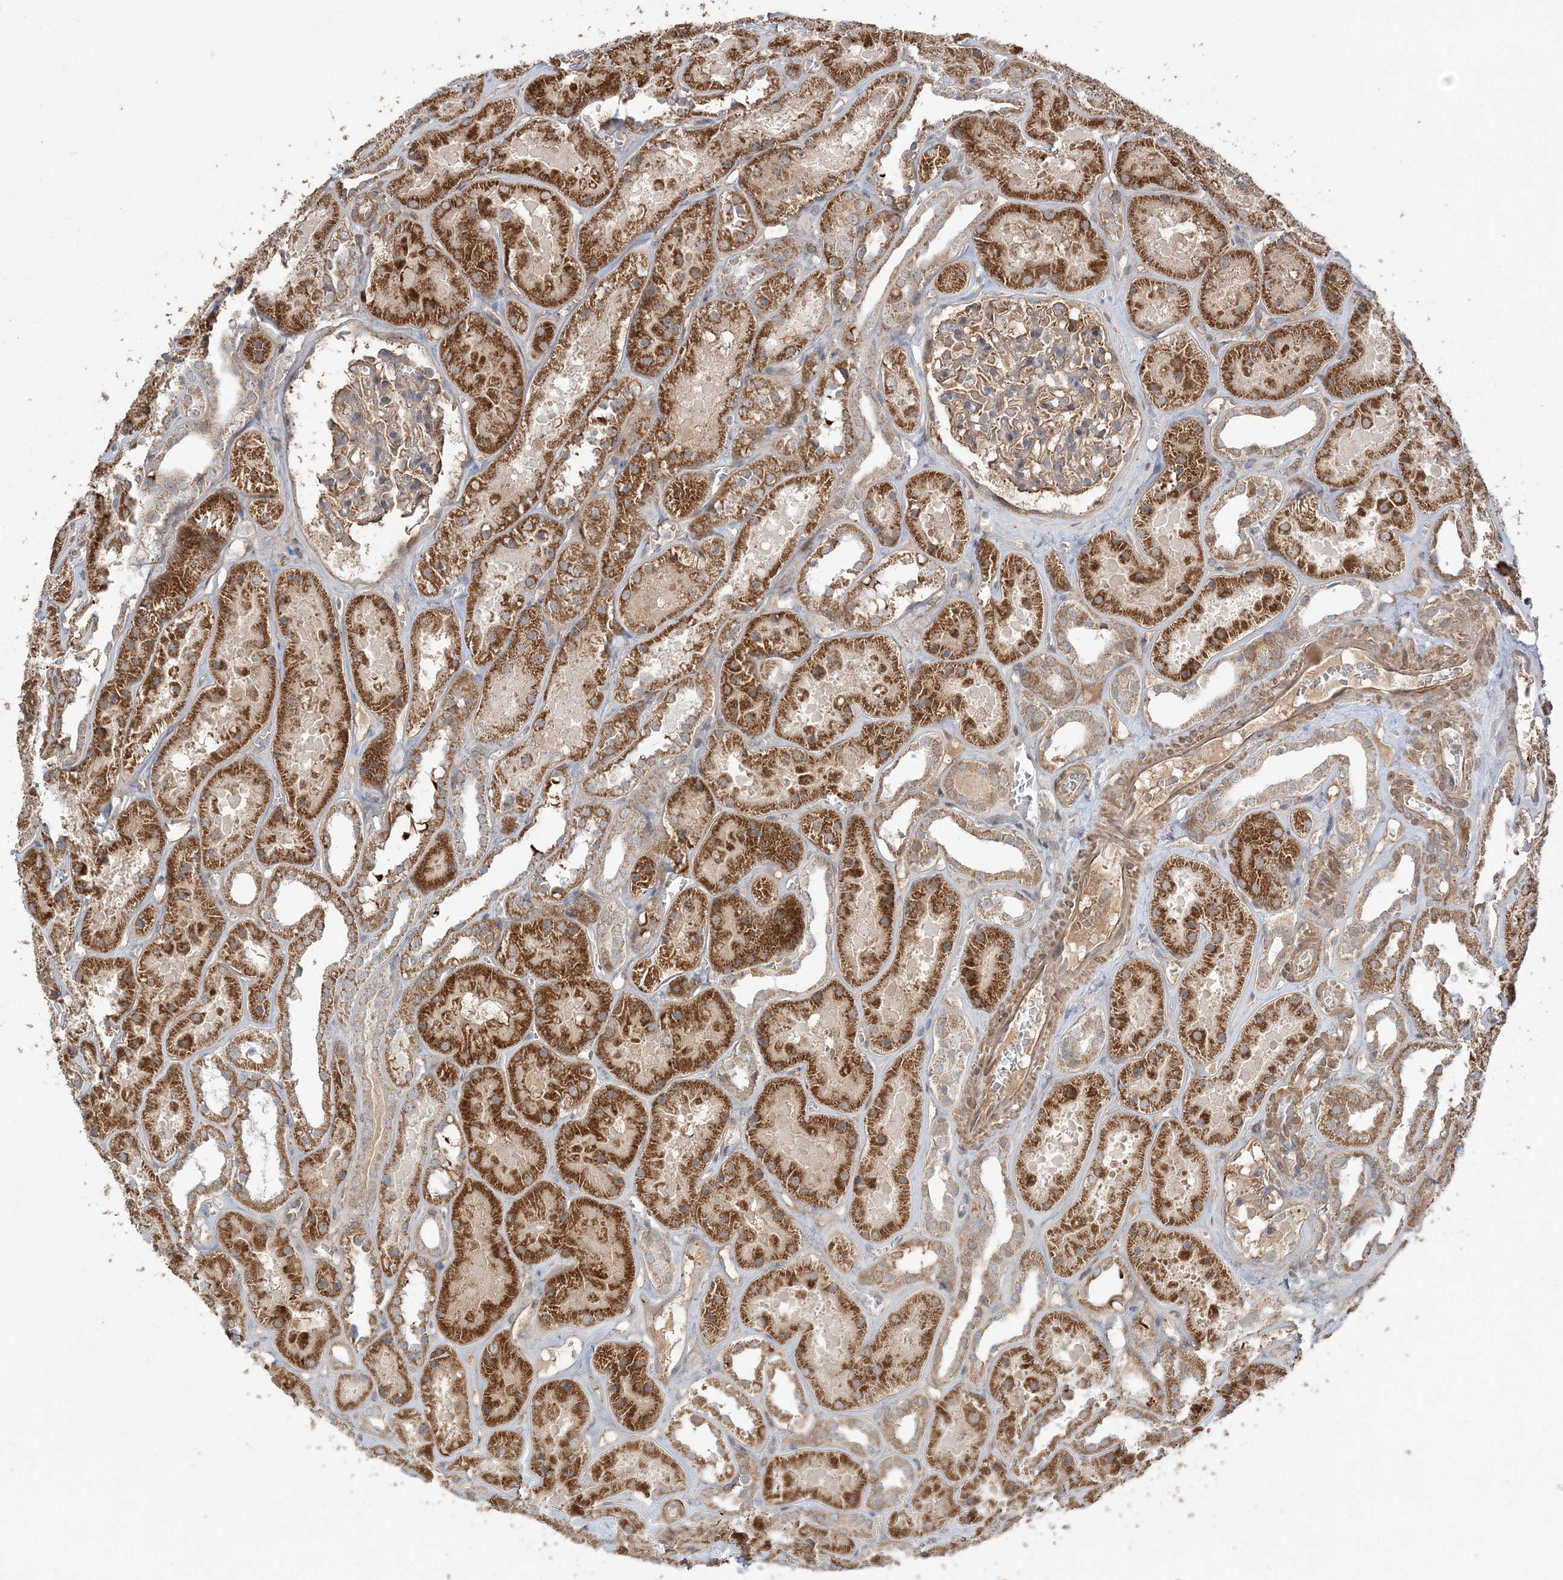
{"staining": {"intensity": "weak", "quantity": "25%-75%", "location": "cytoplasmic/membranous"}, "tissue": "kidney", "cell_type": "Cells in glomeruli", "image_type": "normal", "snomed": [{"axis": "morphology", "description": "Normal tissue, NOS"}, {"axis": "topography", "description": "Kidney"}], "caption": "Immunohistochemical staining of unremarkable kidney shows 25%-75% levels of weak cytoplasmic/membranous protein positivity in approximately 25%-75% of cells in glomeruli. The protein is shown in brown color, while the nuclei are stained blue.", "gene": "SCLT1", "patient": {"sex": "female", "age": 41}}